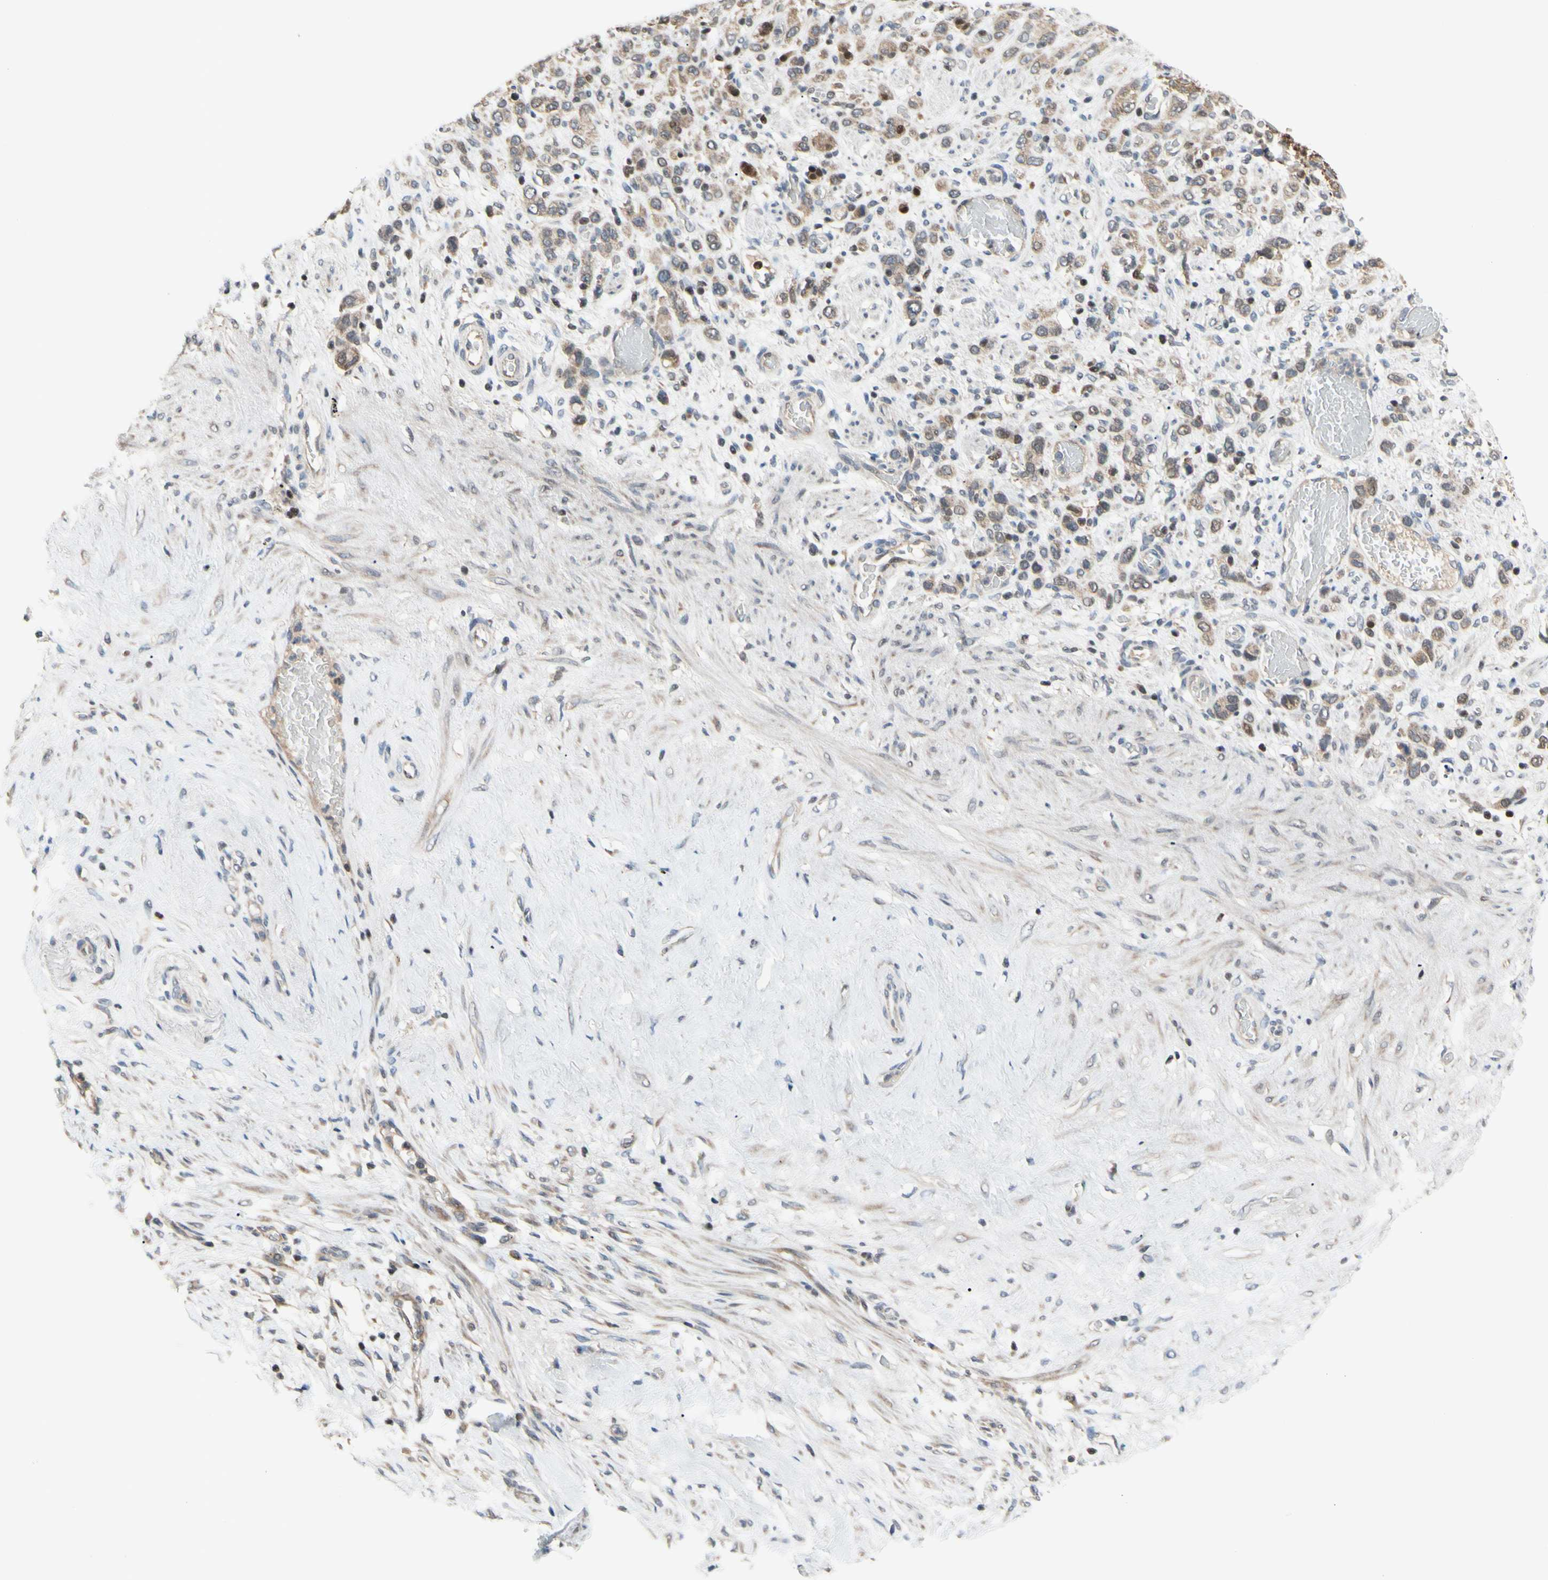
{"staining": {"intensity": "moderate", "quantity": ">75%", "location": "cytoplasmic/membranous"}, "tissue": "stomach cancer", "cell_type": "Tumor cells", "image_type": "cancer", "snomed": [{"axis": "morphology", "description": "Adenocarcinoma, NOS"}, {"axis": "morphology", "description": "Adenocarcinoma, High grade"}, {"axis": "topography", "description": "Stomach, upper"}, {"axis": "topography", "description": "Stomach, lower"}], "caption": "Stomach cancer stained for a protein exhibits moderate cytoplasmic/membranous positivity in tumor cells. (Stains: DAB in brown, nuclei in blue, Microscopy: brightfield microscopy at high magnification).", "gene": "SP4", "patient": {"sex": "female", "age": 65}}